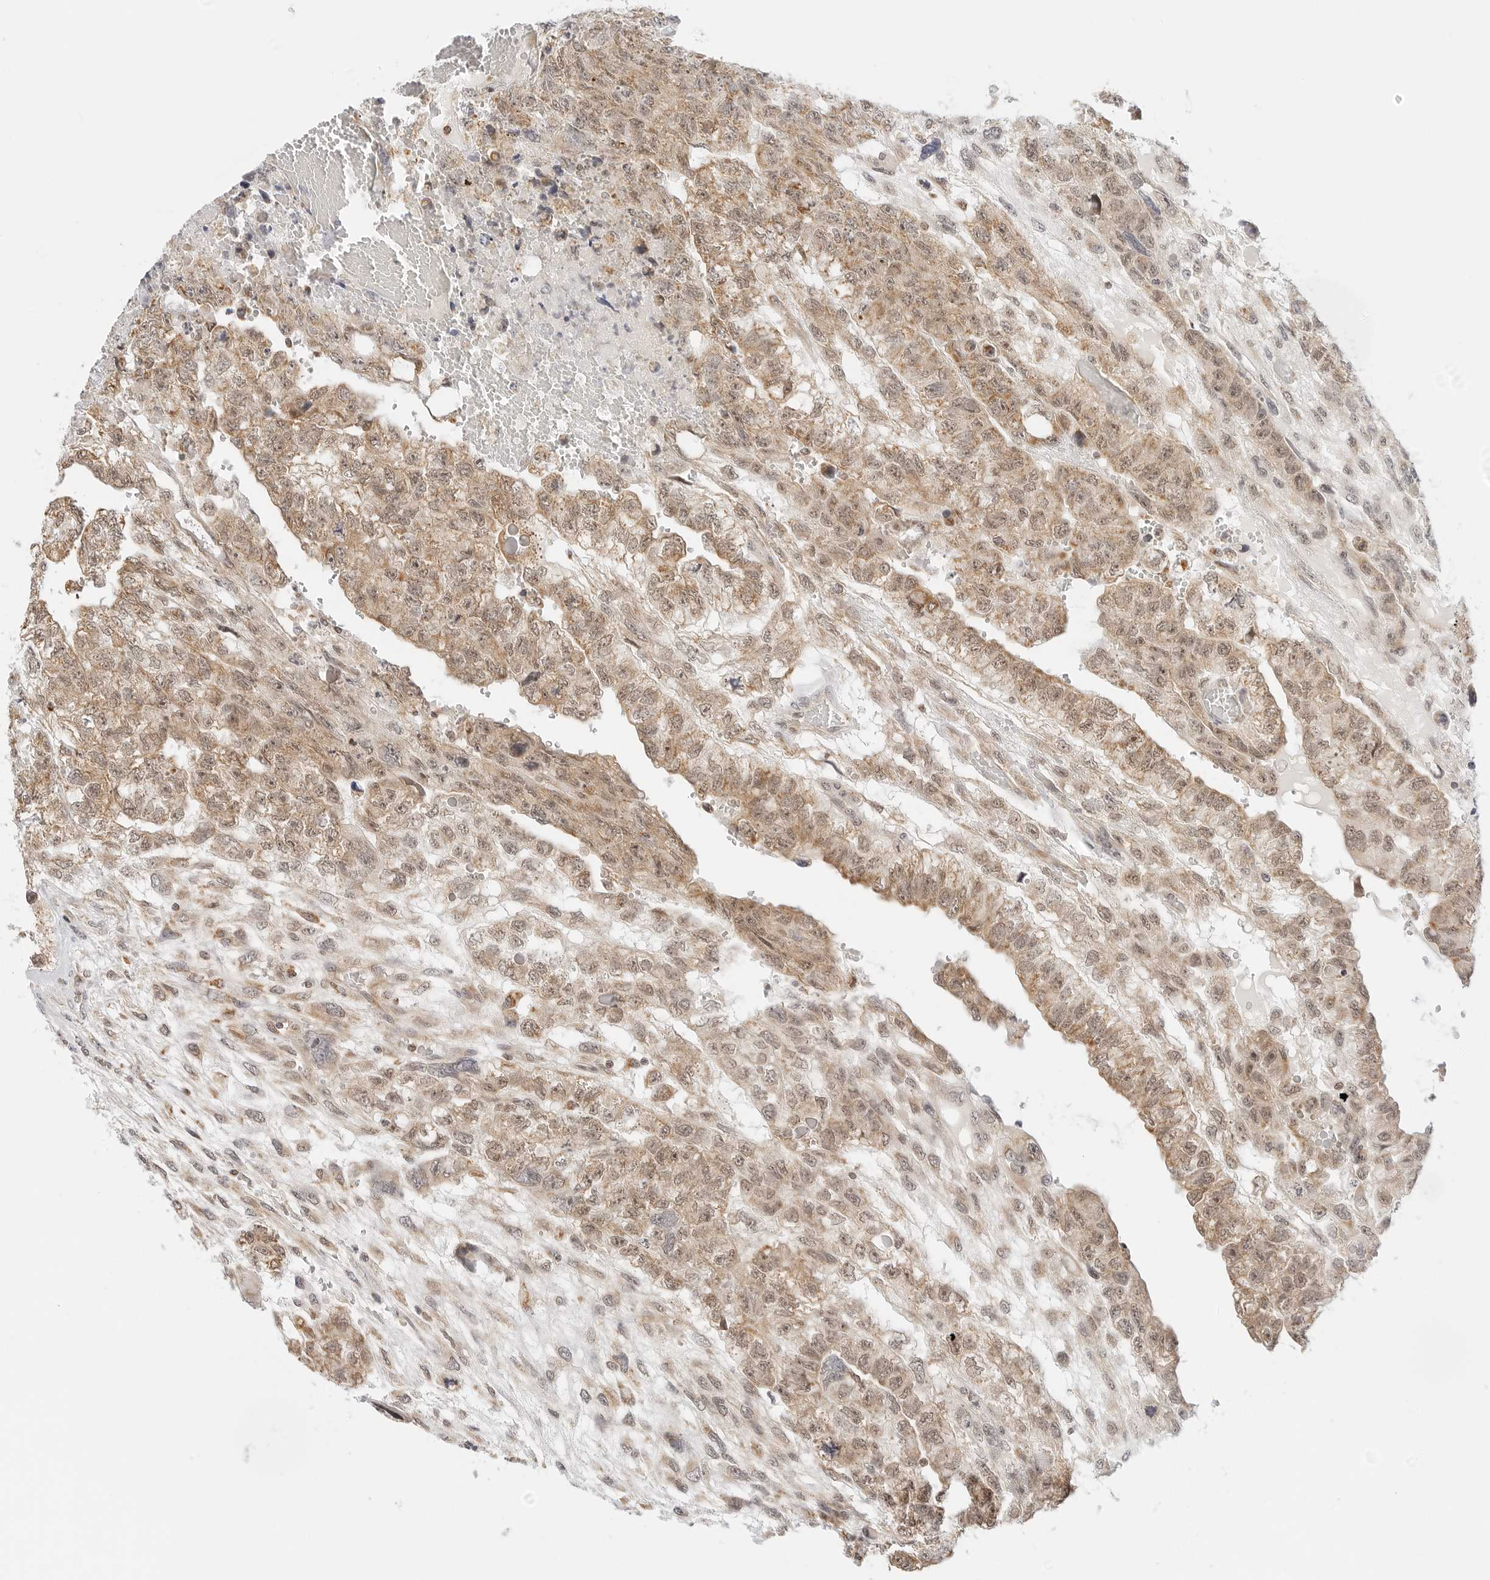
{"staining": {"intensity": "moderate", "quantity": ">75%", "location": "cytoplasmic/membranous,nuclear"}, "tissue": "testis cancer", "cell_type": "Tumor cells", "image_type": "cancer", "snomed": [{"axis": "morphology", "description": "Carcinoma, Embryonal, NOS"}, {"axis": "topography", "description": "Testis"}], "caption": "Immunohistochemistry (IHC) staining of testis cancer (embryonal carcinoma), which demonstrates medium levels of moderate cytoplasmic/membranous and nuclear expression in approximately >75% of tumor cells indicating moderate cytoplasmic/membranous and nuclear protein expression. The staining was performed using DAB (3,3'-diaminobenzidine) (brown) for protein detection and nuclei were counterstained in hematoxylin (blue).", "gene": "GORAB", "patient": {"sex": "male", "age": 36}}